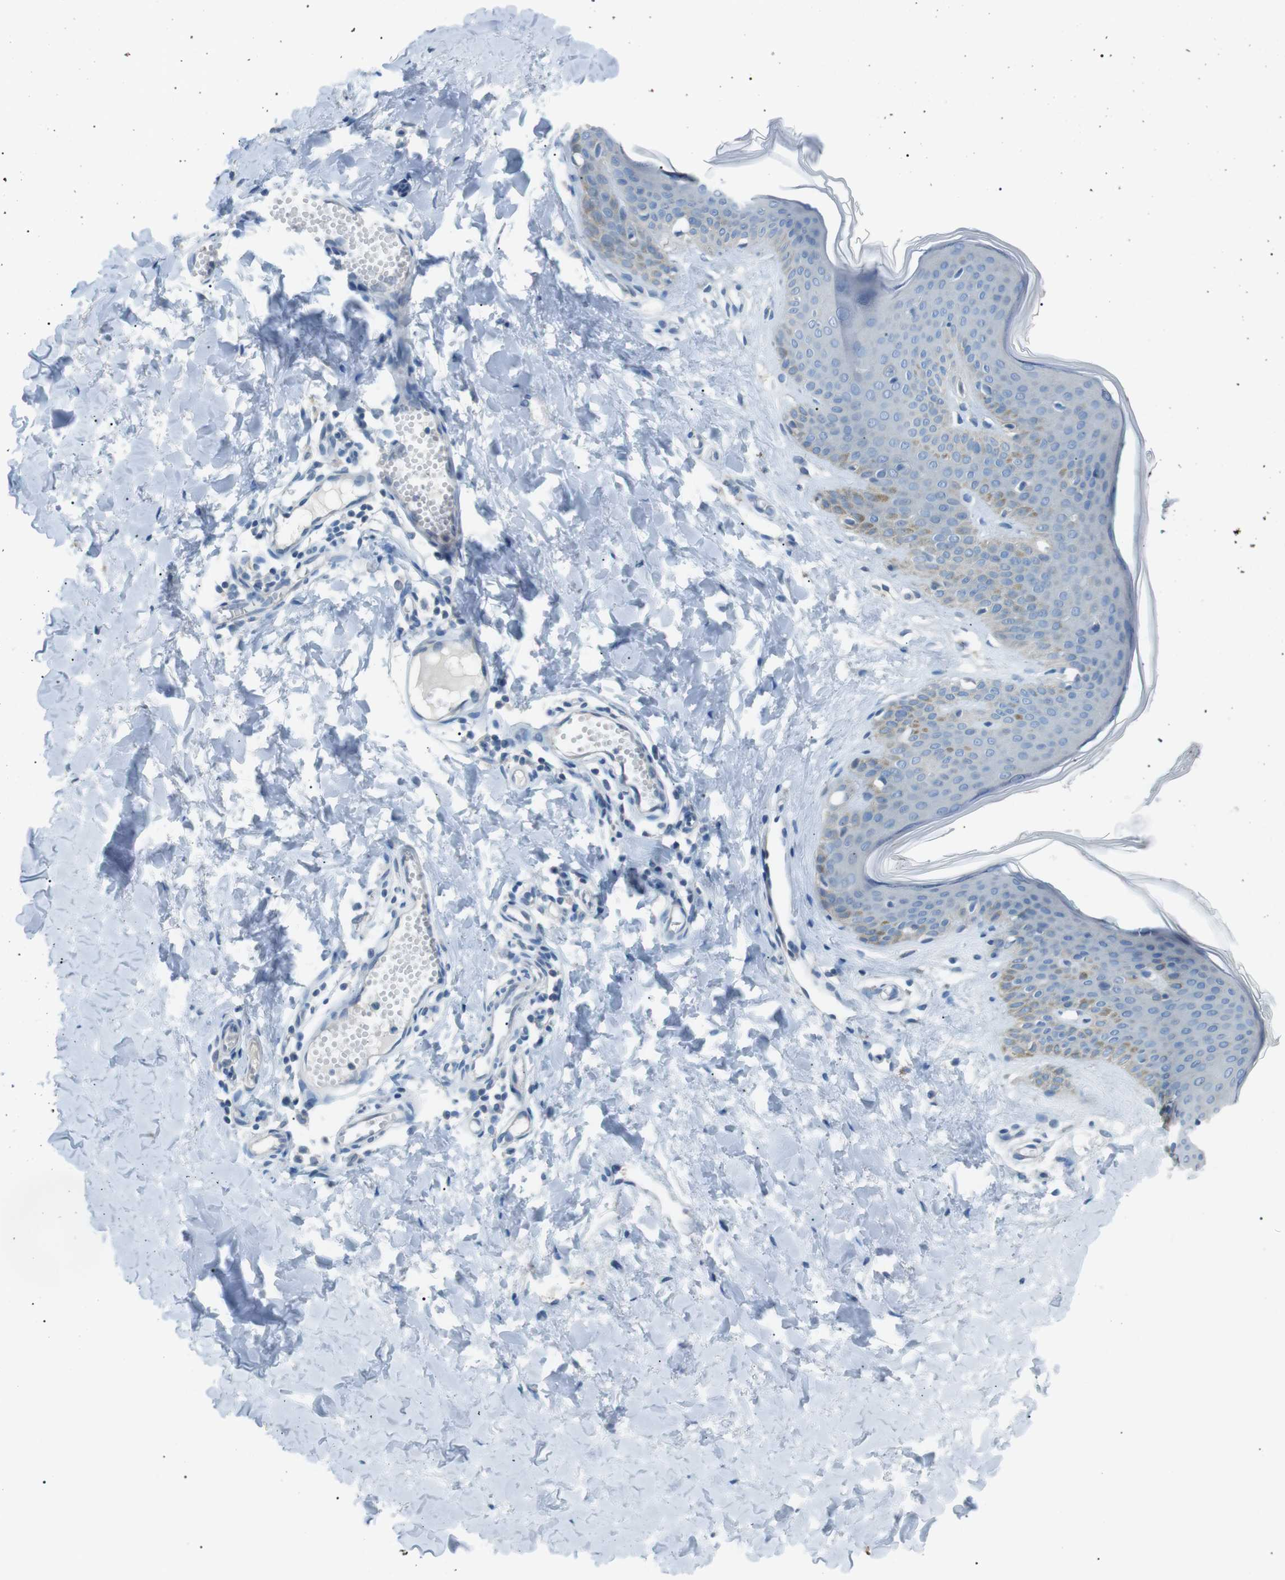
{"staining": {"intensity": "negative", "quantity": "none", "location": "none"}, "tissue": "skin", "cell_type": "Fibroblasts", "image_type": "normal", "snomed": [{"axis": "morphology", "description": "Normal tissue, NOS"}, {"axis": "topography", "description": "Skin"}], "caption": "An IHC image of normal skin is shown. There is no staining in fibroblasts of skin. Nuclei are stained in blue.", "gene": "CDH26", "patient": {"sex": "female", "age": 17}}